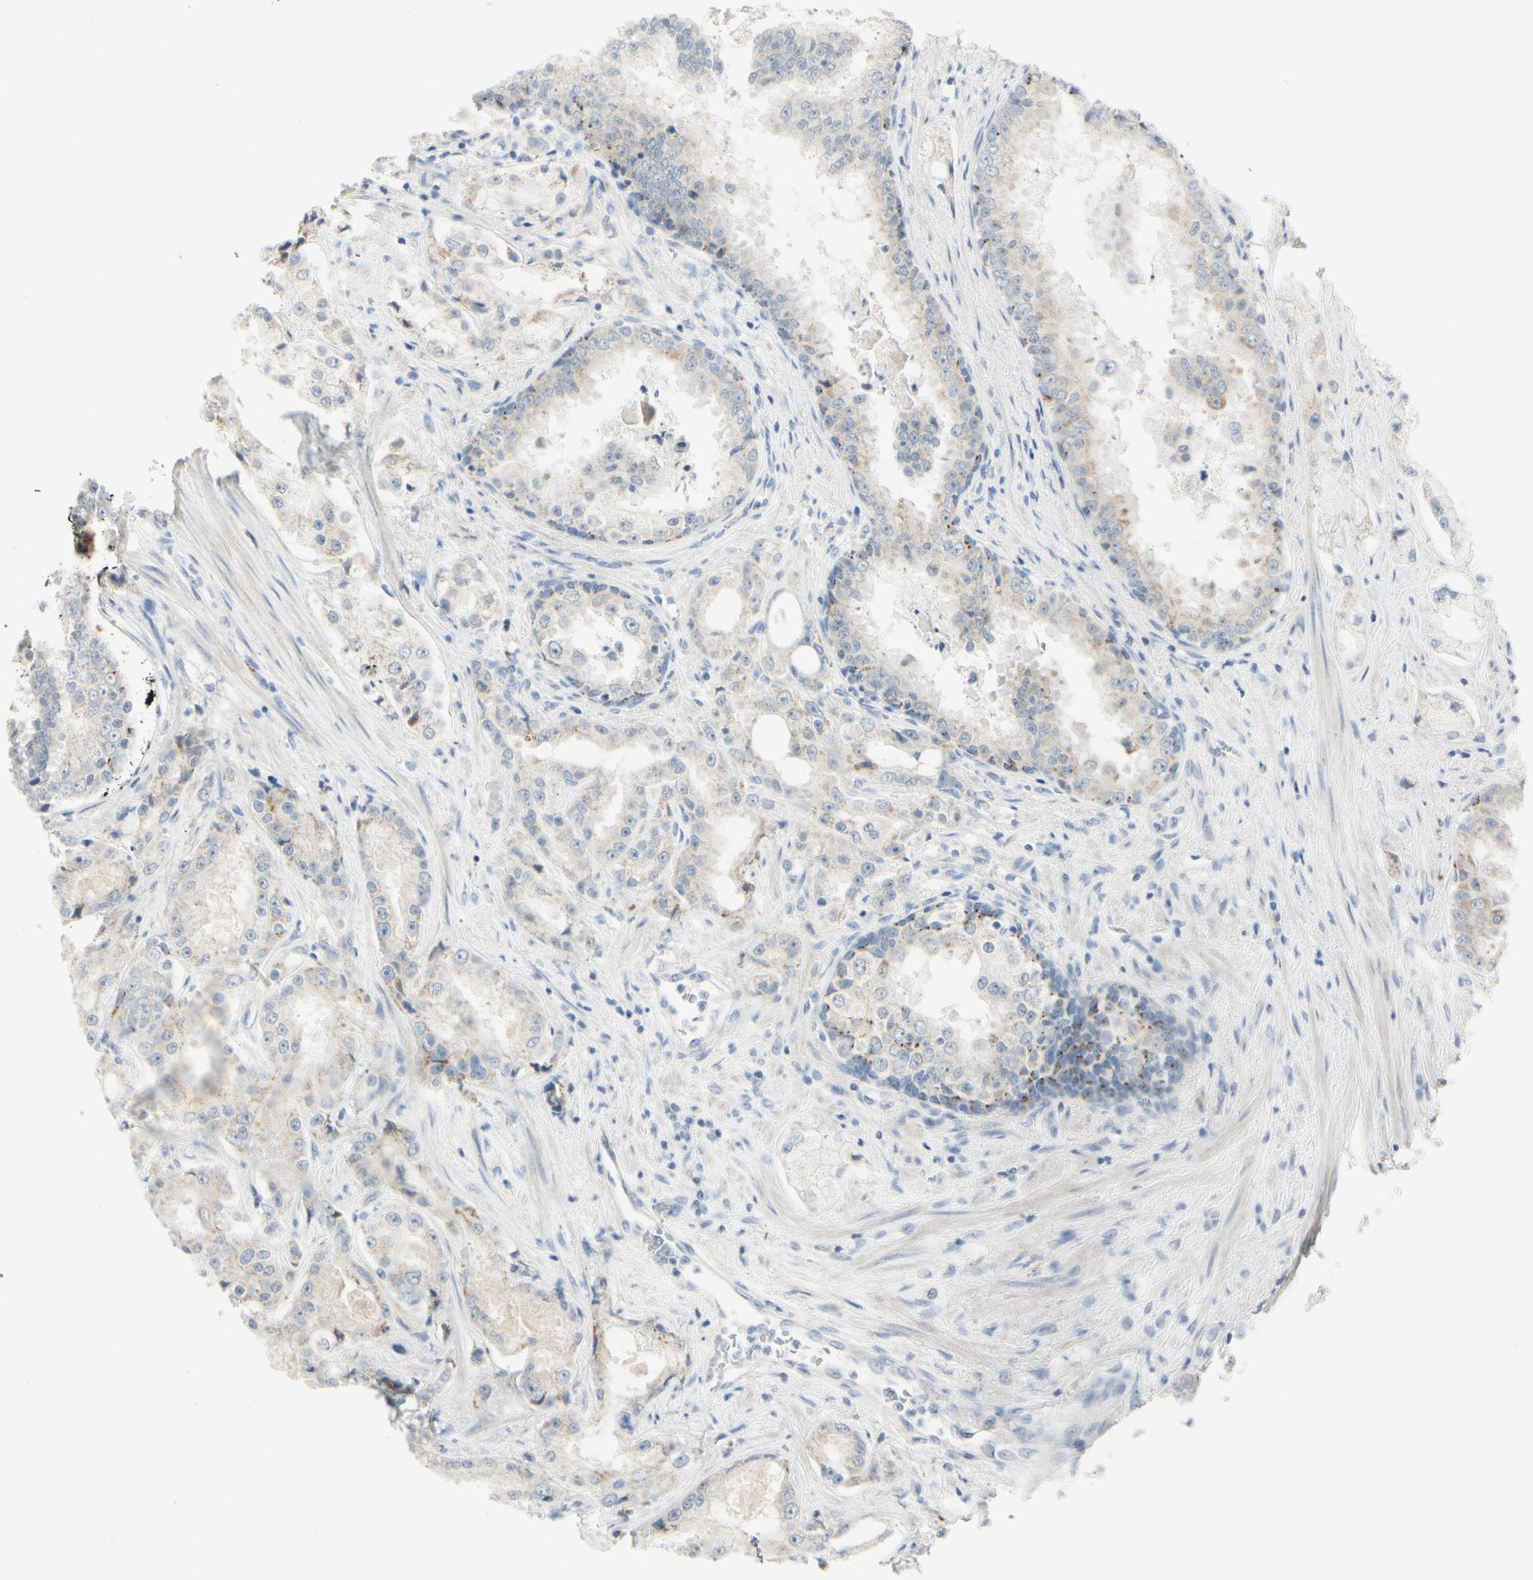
{"staining": {"intensity": "weak", "quantity": ">75%", "location": "cytoplasmic/membranous"}, "tissue": "prostate cancer", "cell_type": "Tumor cells", "image_type": "cancer", "snomed": [{"axis": "morphology", "description": "Adenocarcinoma, High grade"}, {"axis": "topography", "description": "Prostate"}], "caption": "Immunohistochemistry (IHC) staining of prostate adenocarcinoma (high-grade), which shows low levels of weak cytoplasmic/membranous expression in about >75% of tumor cells indicating weak cytoplasmic/membranous protein expression. The staining was performed using DAB (3,3'-diaminobenzidine) (brown) for protein detection and nuclei were counterstained in hematoxylin (blue).", "gene": "GALNT5", "patient": {"sex": "male", "age": 73}}